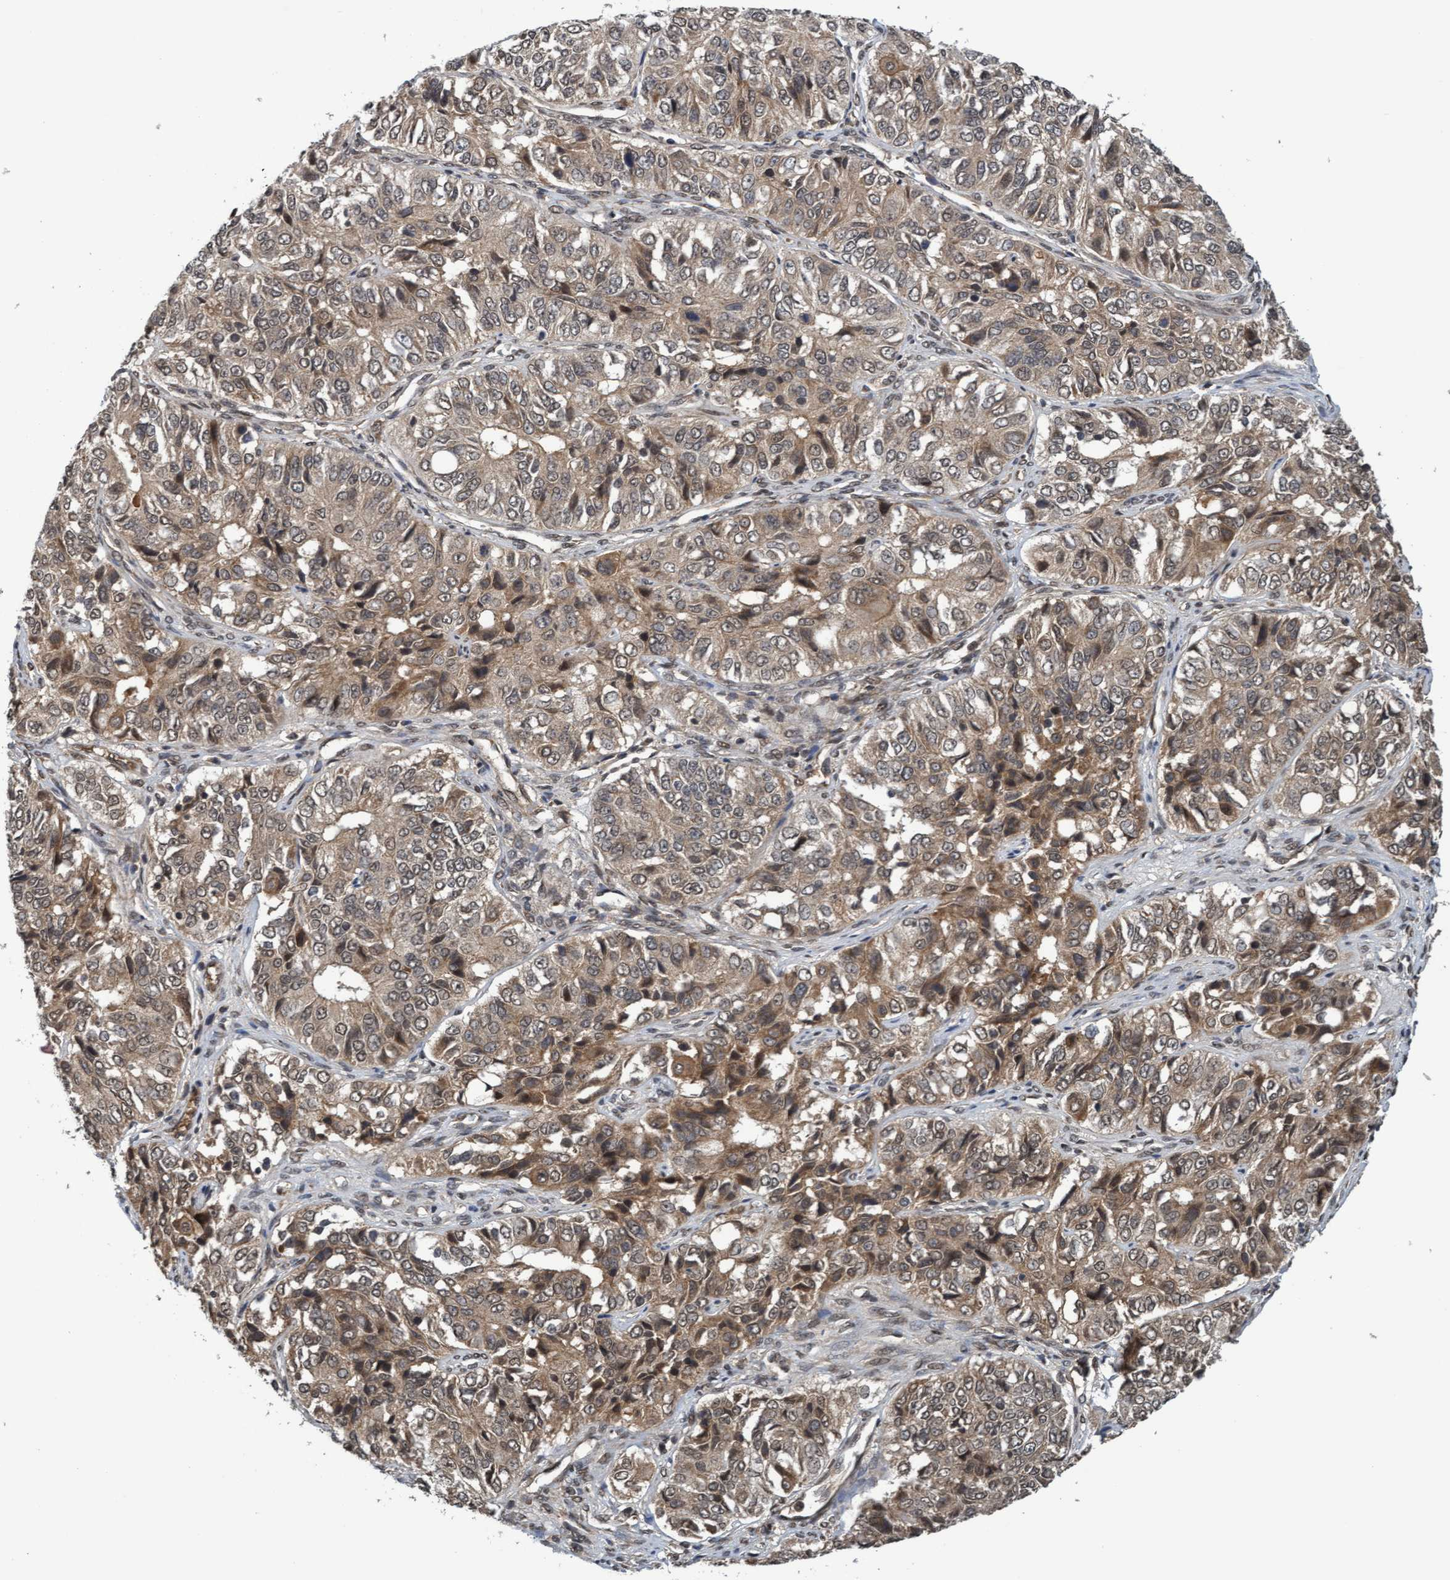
{"staining": {"intensity": "moderate", "quantity": ">75%", "location": "cytoplasmic/membranous"}, "tissue": "ovarian cancer", "cell_type": "Tumor cells", "image_type": "cancer", "snomed": [{"axis": "morphology", "description": "Carcinoma, endometroid"}, {"axis": "topography", "description": "Ovary"}], "caption": "Immunohistochemistry of human ovarian endometroid carcinoma displays medium levels of moderate cytoplasmic/membranous staining in about >75% of tumor cells.", "gene": "WASF1", "patient": {"sex": "female", "age": 51}}